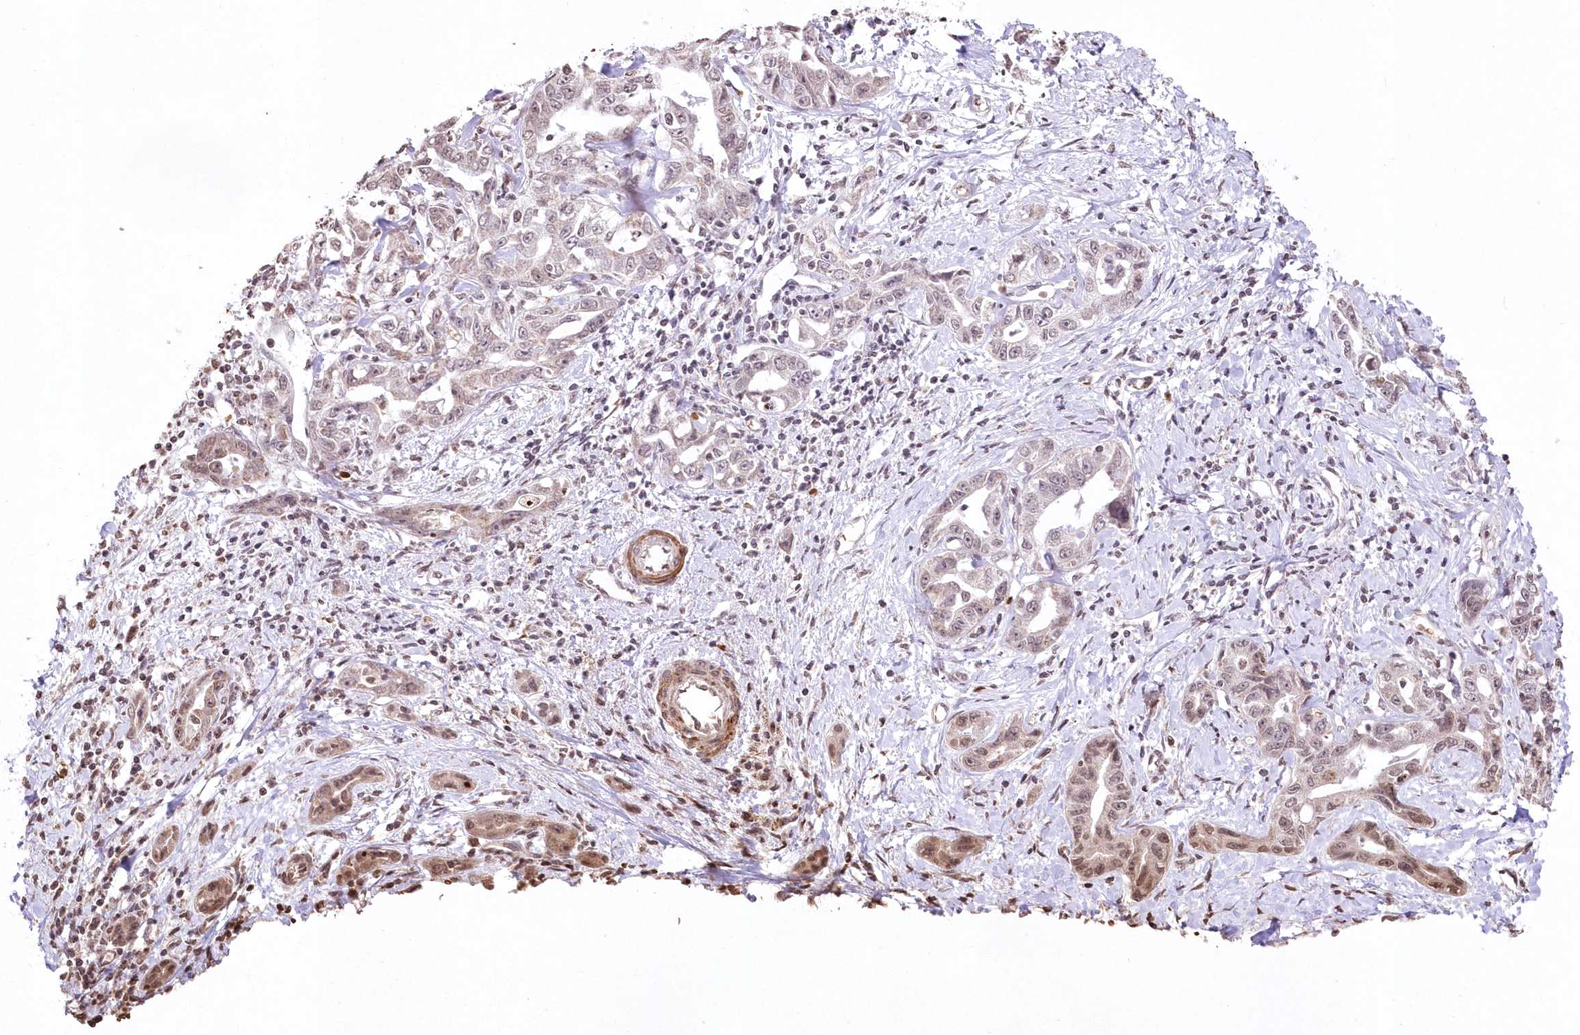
{"staining": {"intensity": "moderate", "quantity": "<25%", "location": "cytoplasmic/membranous,nuclear"}, "tissue": "liver cancer", "cell_type": "Tumor cells", "image_type": "cancer", "snomed": [{"axis": "morphology", "description": "Cholangiocarcinoma"}, {"axis": "topography", "description": "Liver"}], "caption": "IHC micrograph of human liver cancer (cholangiocarcinoma) stained for a protein (brown), which exhibits low levels of moderate cytoplasmic/membranous and nuclear expression in approximately <25% of tumor cells.", "gene": "RBM27", "patient": {"sex": "male", "age": 59}}